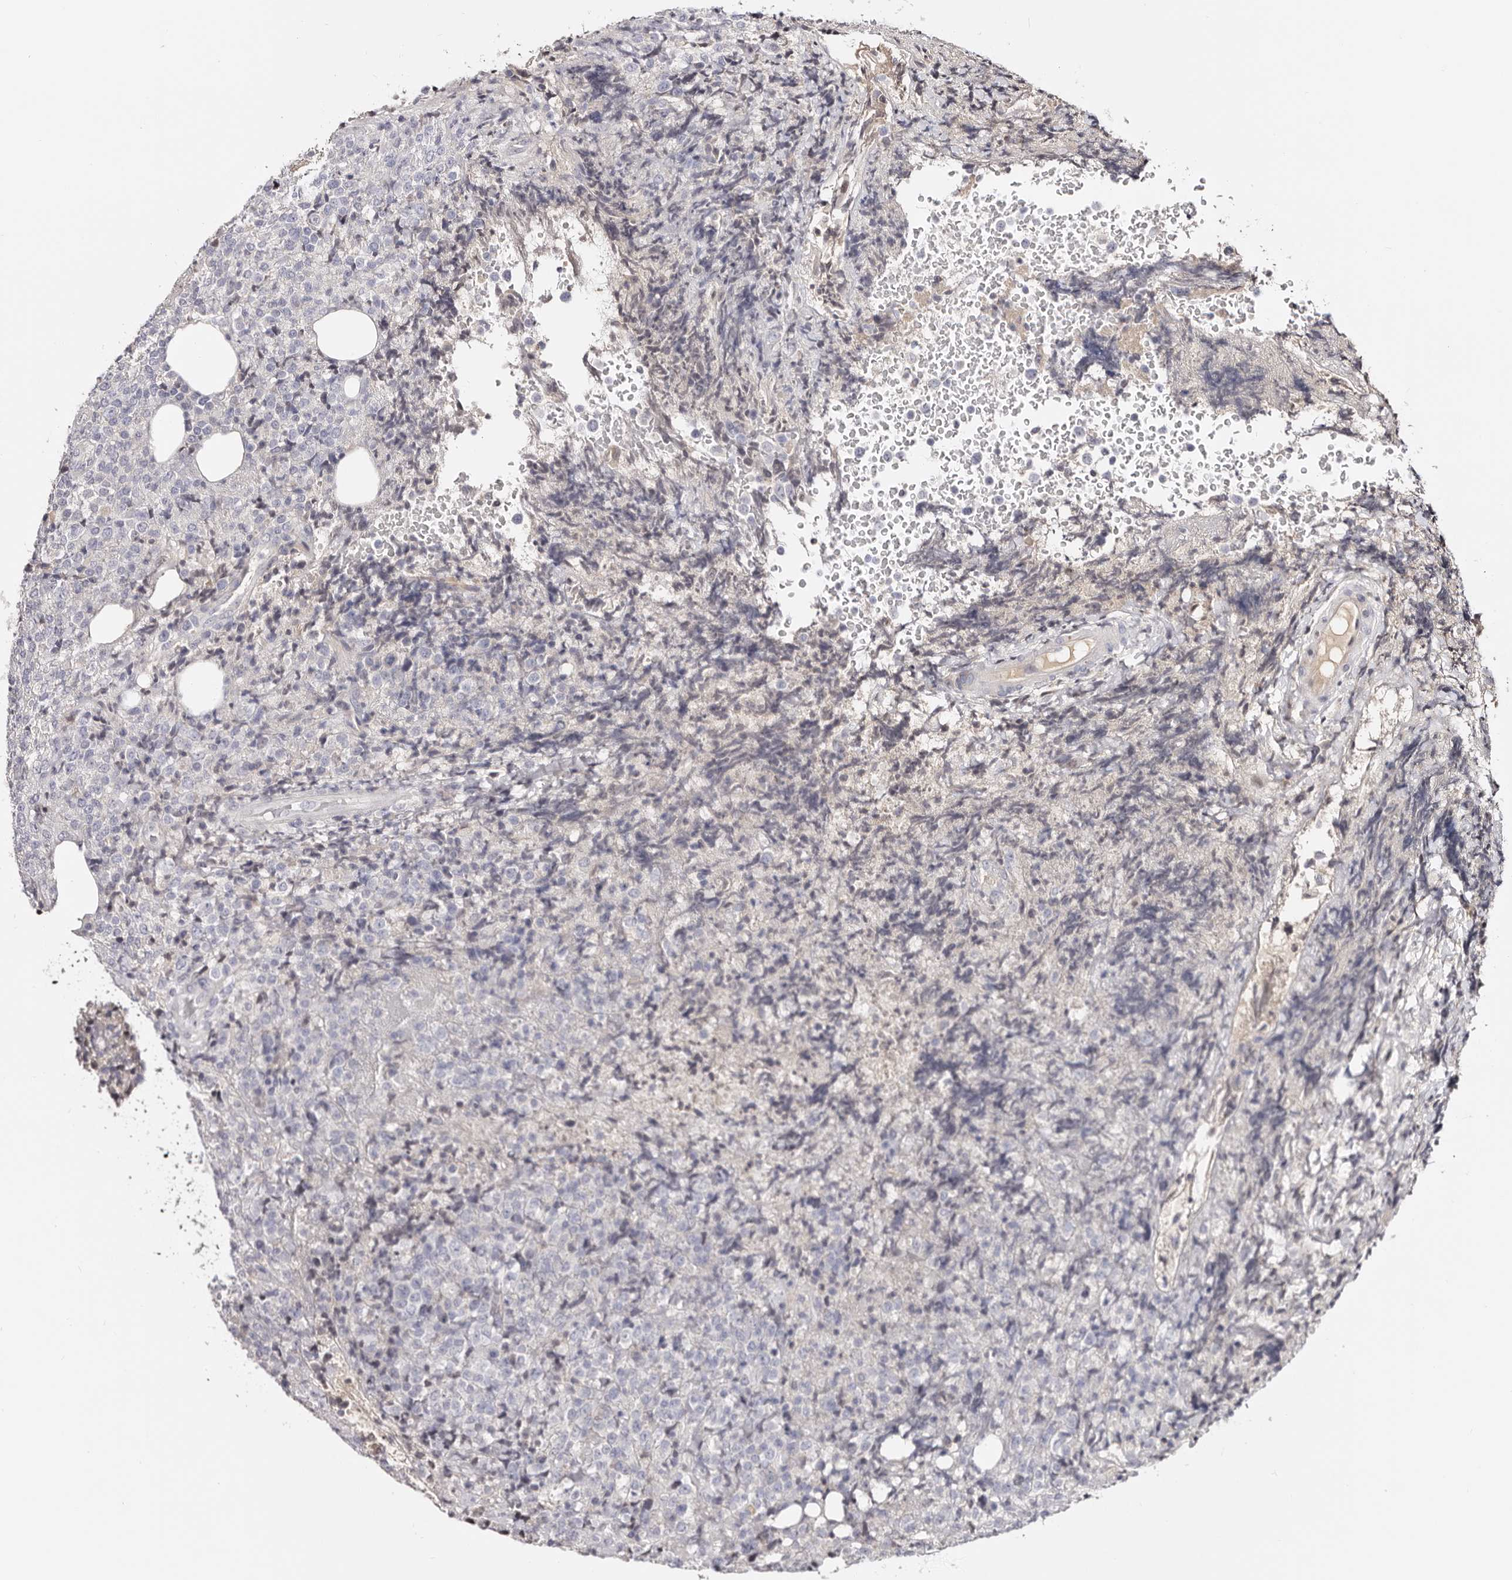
{"staining": {"intensity": "negative", "quantity": "none", "location": "none"}, "tissue": "lymphoma", "cell_type": "Tumor cells", "image_type": "cancer", "snomed": [{"axis": "morphology", "description": "Malignant lymphoma, non-Hodgkin's type, High grade"}, {"axis": "topography", "description": "Lymph node"}], "caption": "Immunohistochemistry image of neoplastic tissue: human lymphoma stained with DAB (3,3'-diaminobenzidine) exhibits no significant protein expression in tumor cells.", "gene": "AKNAD1", "patient": {"sex": "male", "age": 13}}